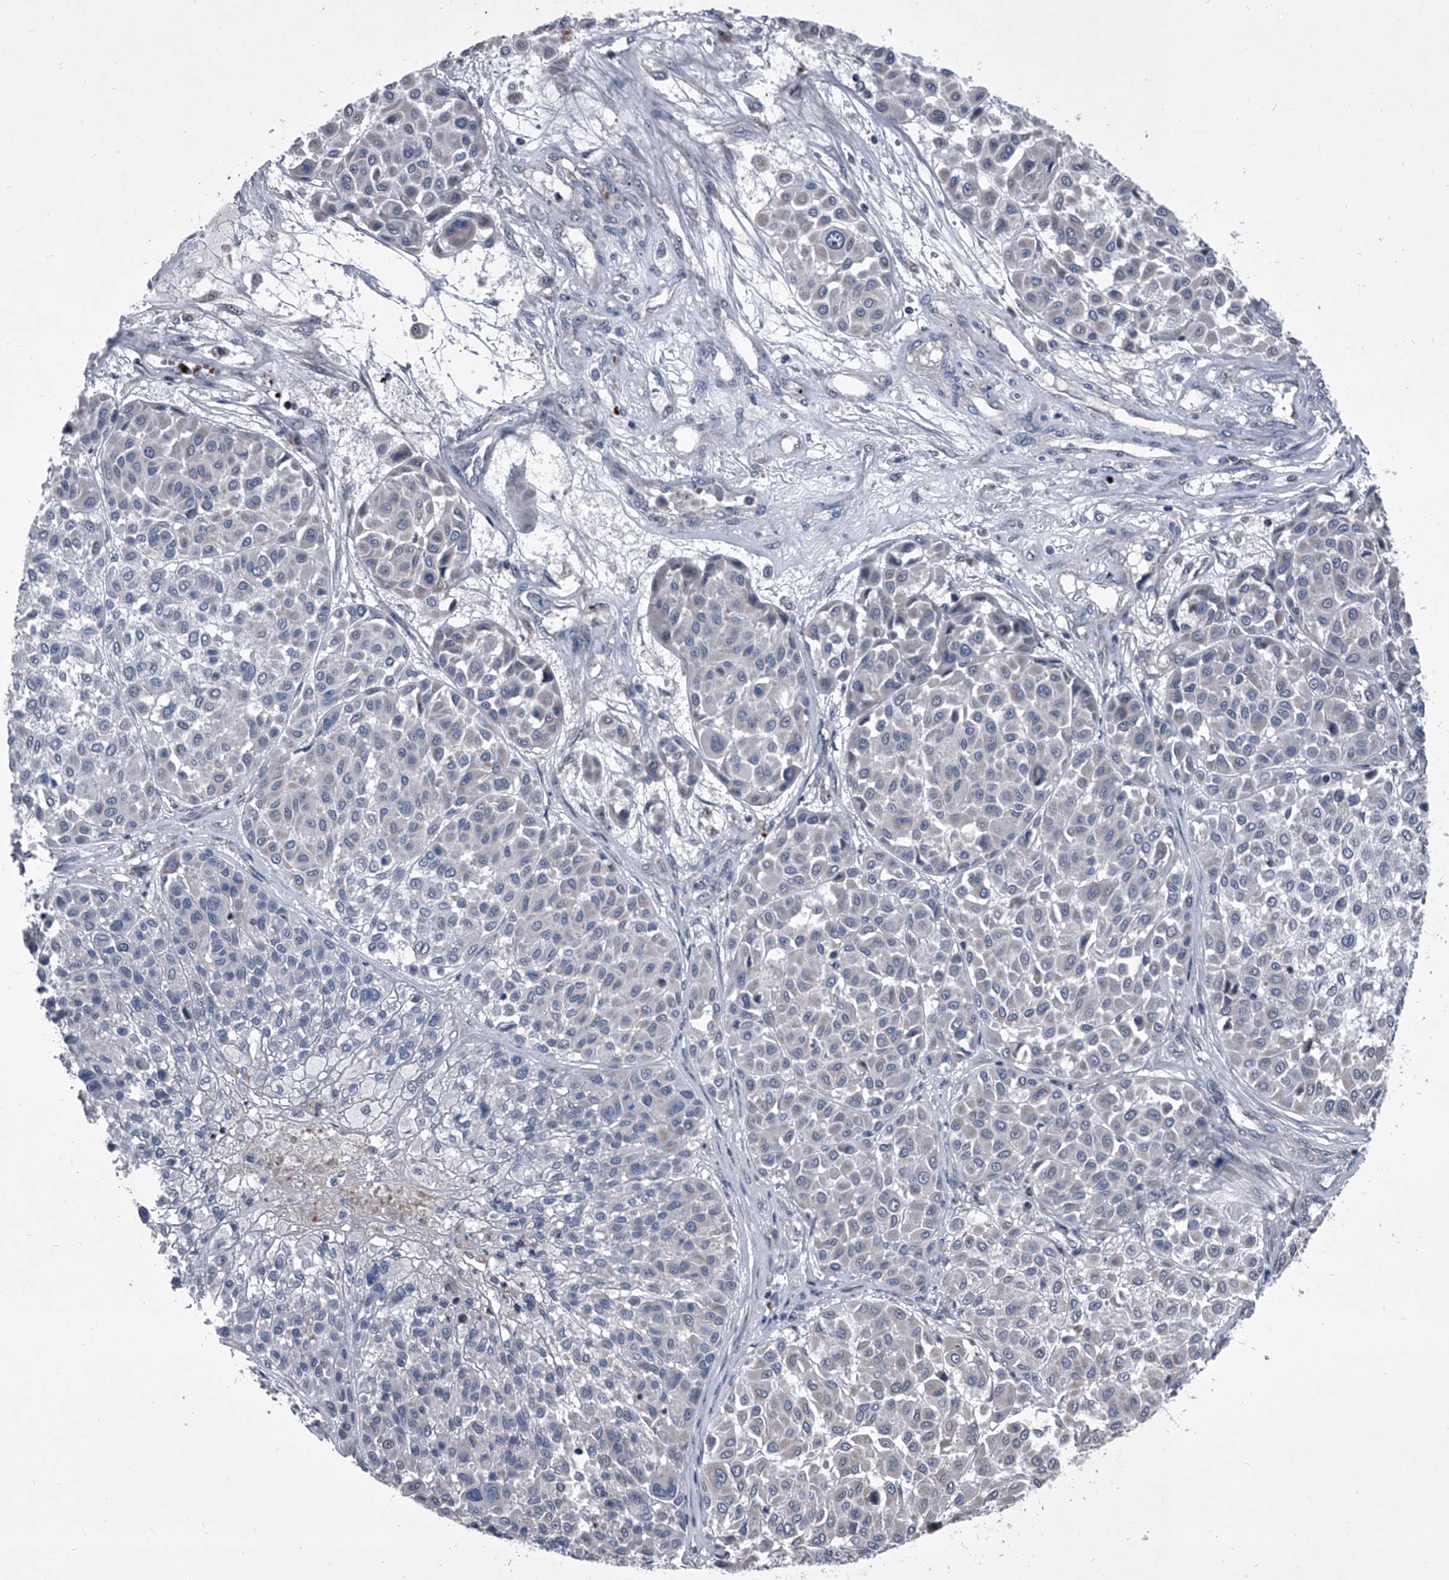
{"staining": {"intensity": "negative", "quantity": "none", "location": "none"}, "tissue": "melanoma", "cell_type": "Tumor cells", "image_type": "cancer", "snomed": [{"axis": "morphology", "description": "Malignant melanoma, Metastatic site"}, {"axis": "topography", "description": "Soft tissue"}], "caption": "Immunohistochemistry (IHC) histopathology image of neoplastic tissue: melanoma stained with DAB demonstrates no significant protein positivity in tumor cells.", "gene": "CEP85L", "patient": {"sex": "male", "age": 41}}